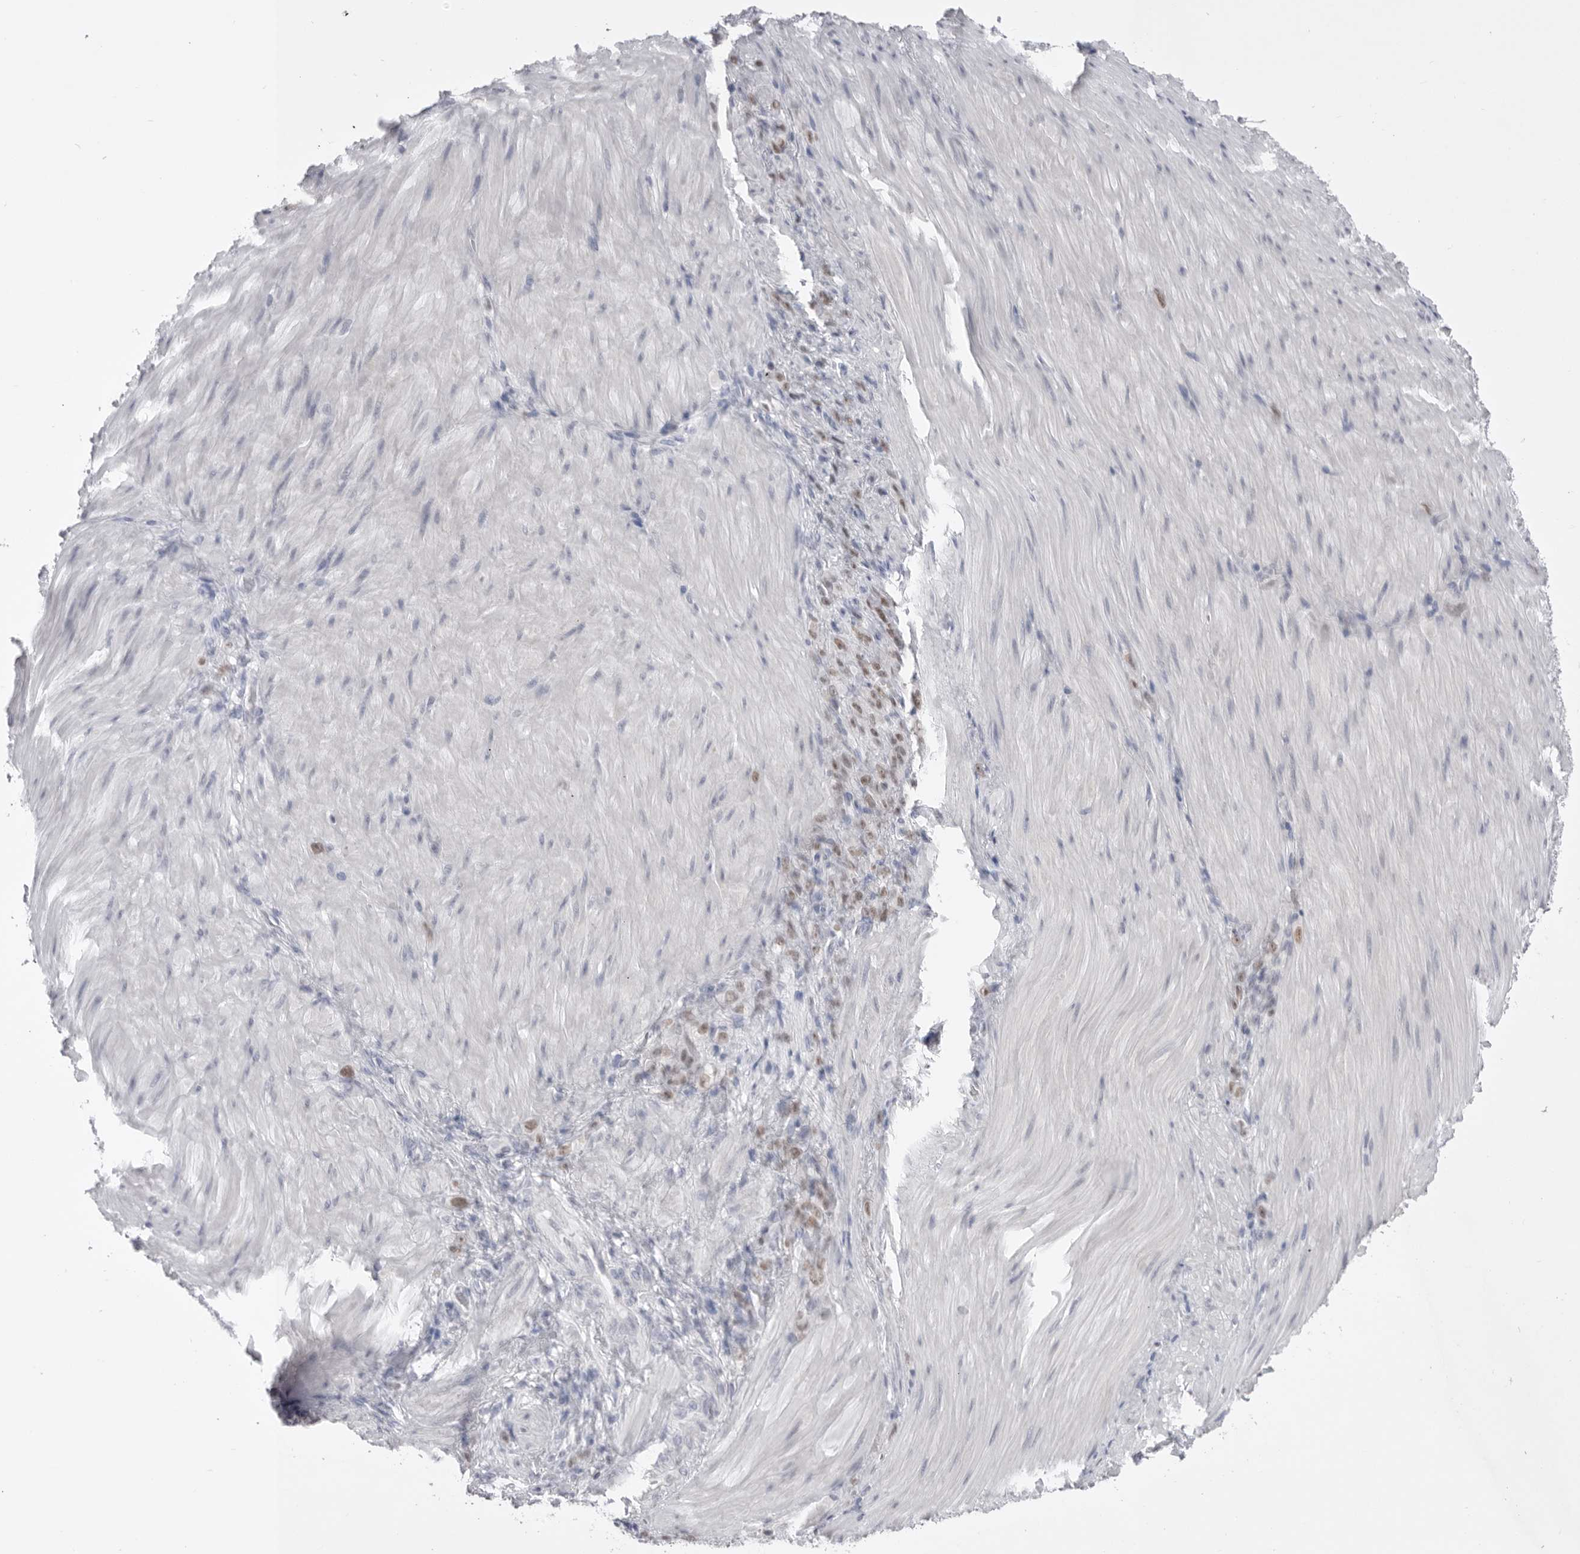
{"staining": {"intensity": "moderate", "quantity": "25%-75%", "location": "nuclear"}, "tissue": "stomach cancer", "cell_type": "Tumor cells", "image_type": "cancer", "snomed": [{"axis": "morphology", "description": "Normal tissue, NOS"}, {"axis": "morphology", "description": "Adenocarcinoma, NOS"}, {"axis": "topography", "description": "Stomach"}], "caption": "High-power microscopy captured an immunohistochemistry photomicrograph of adenocarcinoma (stomach), revealing moderate nuclear staining in approximately 25%-75% of tumor cells.", "gene": "ZBTB7B", "patient": {"sex": "male", "age": 82}}